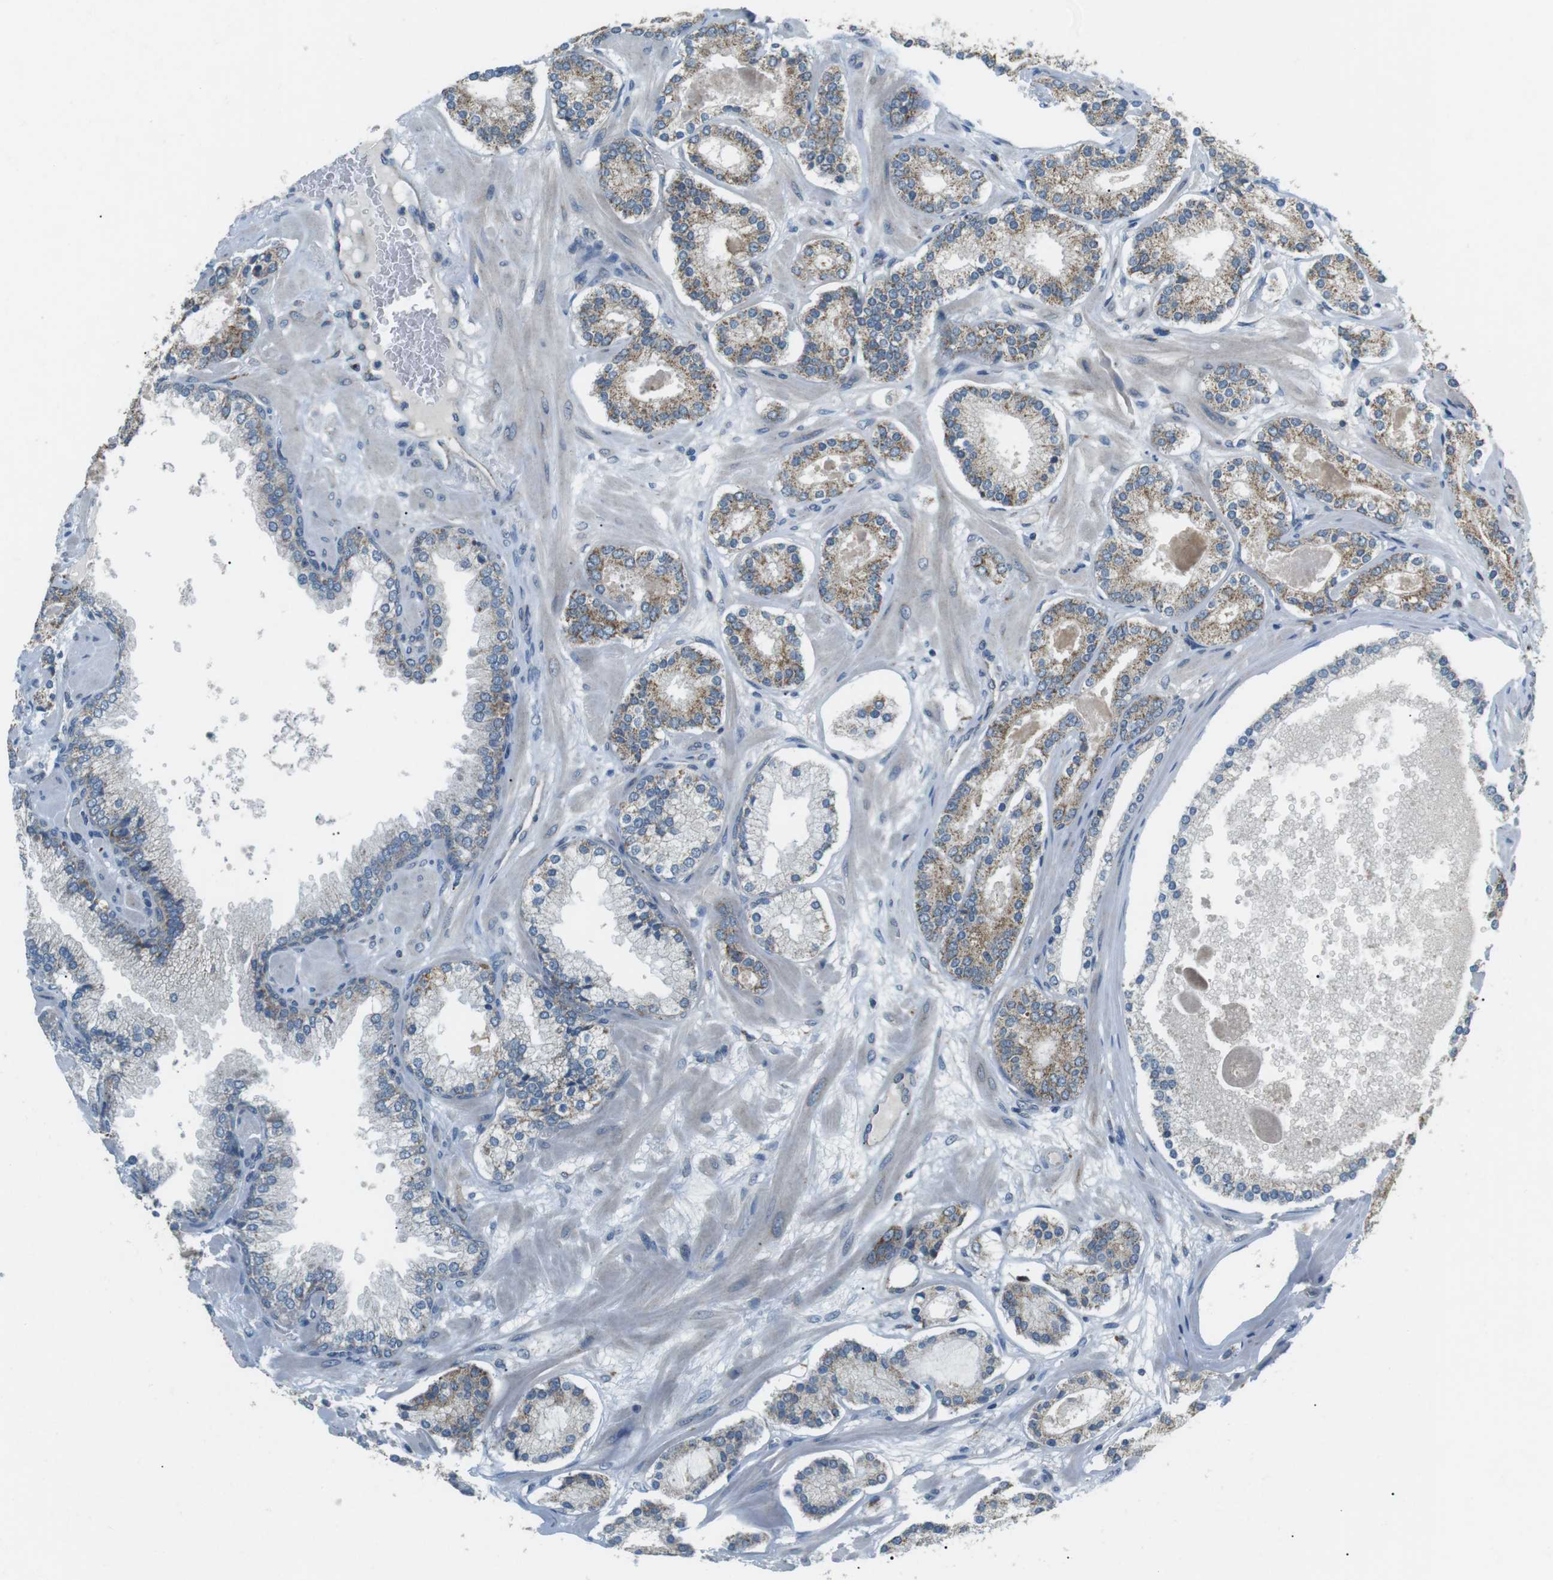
{"staining": {"intensity": "moderate", "quantity": "25%-75%", "location": "cytoplasmic/membranous"}, "tissue": "prostate cancer", "cell_type": "Tumor cells", "image_type": "cancer", "snomed": [{"axis": "morphology", "description": "Adenocarcinoma, Low grade"}, {"axis": "topography", "description": "Prostate"}], "caption": "Immunohistochemical staining of adenocarcinoma (low-grade) (prostate) displays moderate cytoplasmic/membranous protein staining in approximately 25%-75% of tumor cells.", "gene": "BACE1", "patient": {"sex": "male", "age": 63}}